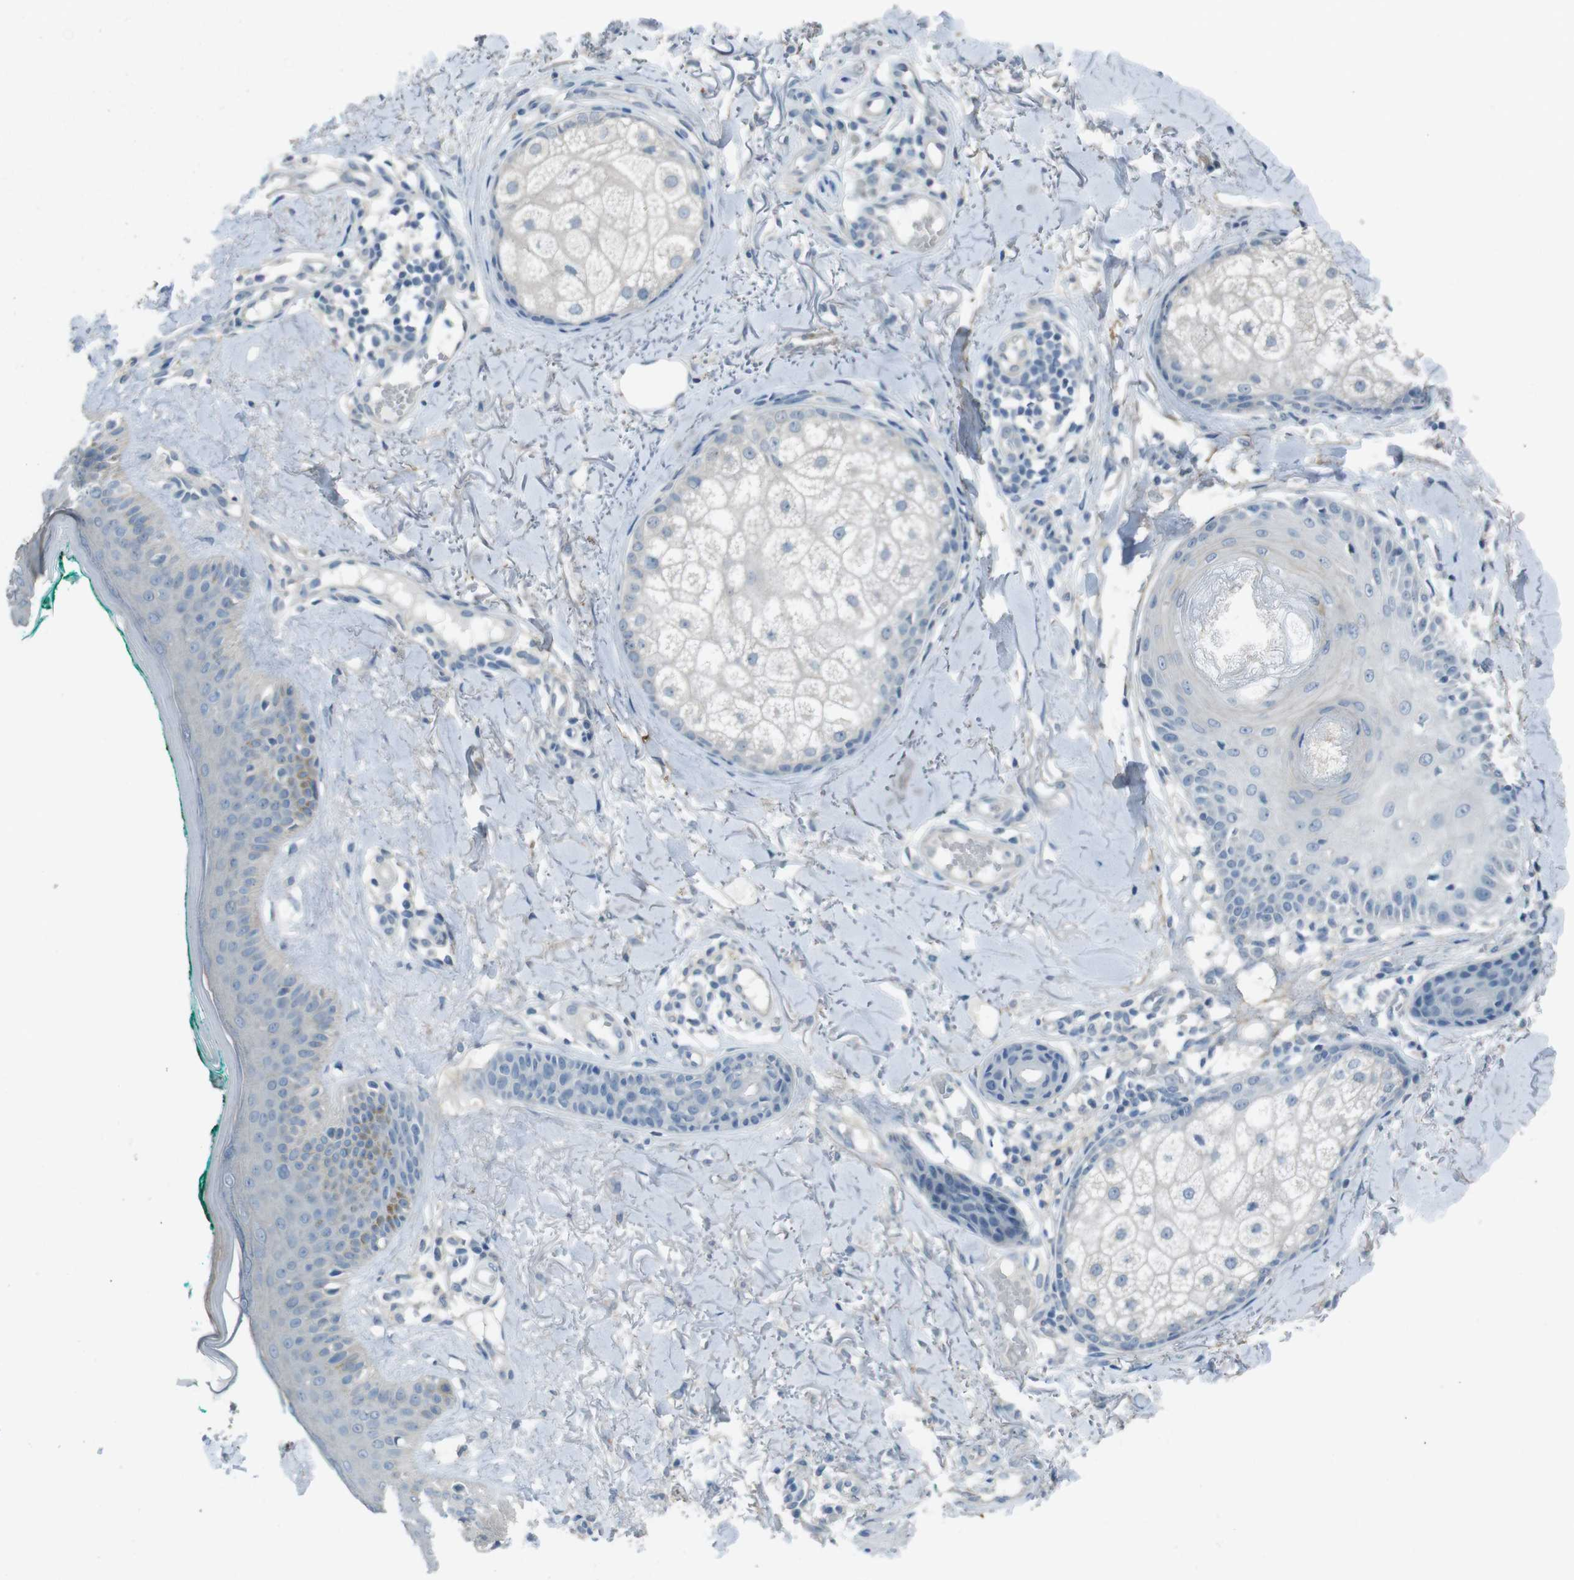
{"staining": {"intensity": "negative", "quantity": "none", "location": "none"}, "tissue": "skin cancer", "cell_type": "Tumor cells", "image_type": "cancer", "snomed": [{"axis": "morphology", "description": "Basal cell carcinoma"}, {"axis": "topography", "description": "Skin"}], "caption": "High magnification brightfield microscopy of skin cancer stained with DAB (3,3'-diaminobenzidine) (brown) and counterstained with hematoxylin (blue): tumor cells show no significant positivity. (Stains: DAB (3,3'-diaminobenzidine) IHC with hematoxylin counter stain, Microscopy: brightfield microscopy at high magnification).", "gene": "ENTPD7", "patient": {"sex": "male", "age": 43}}